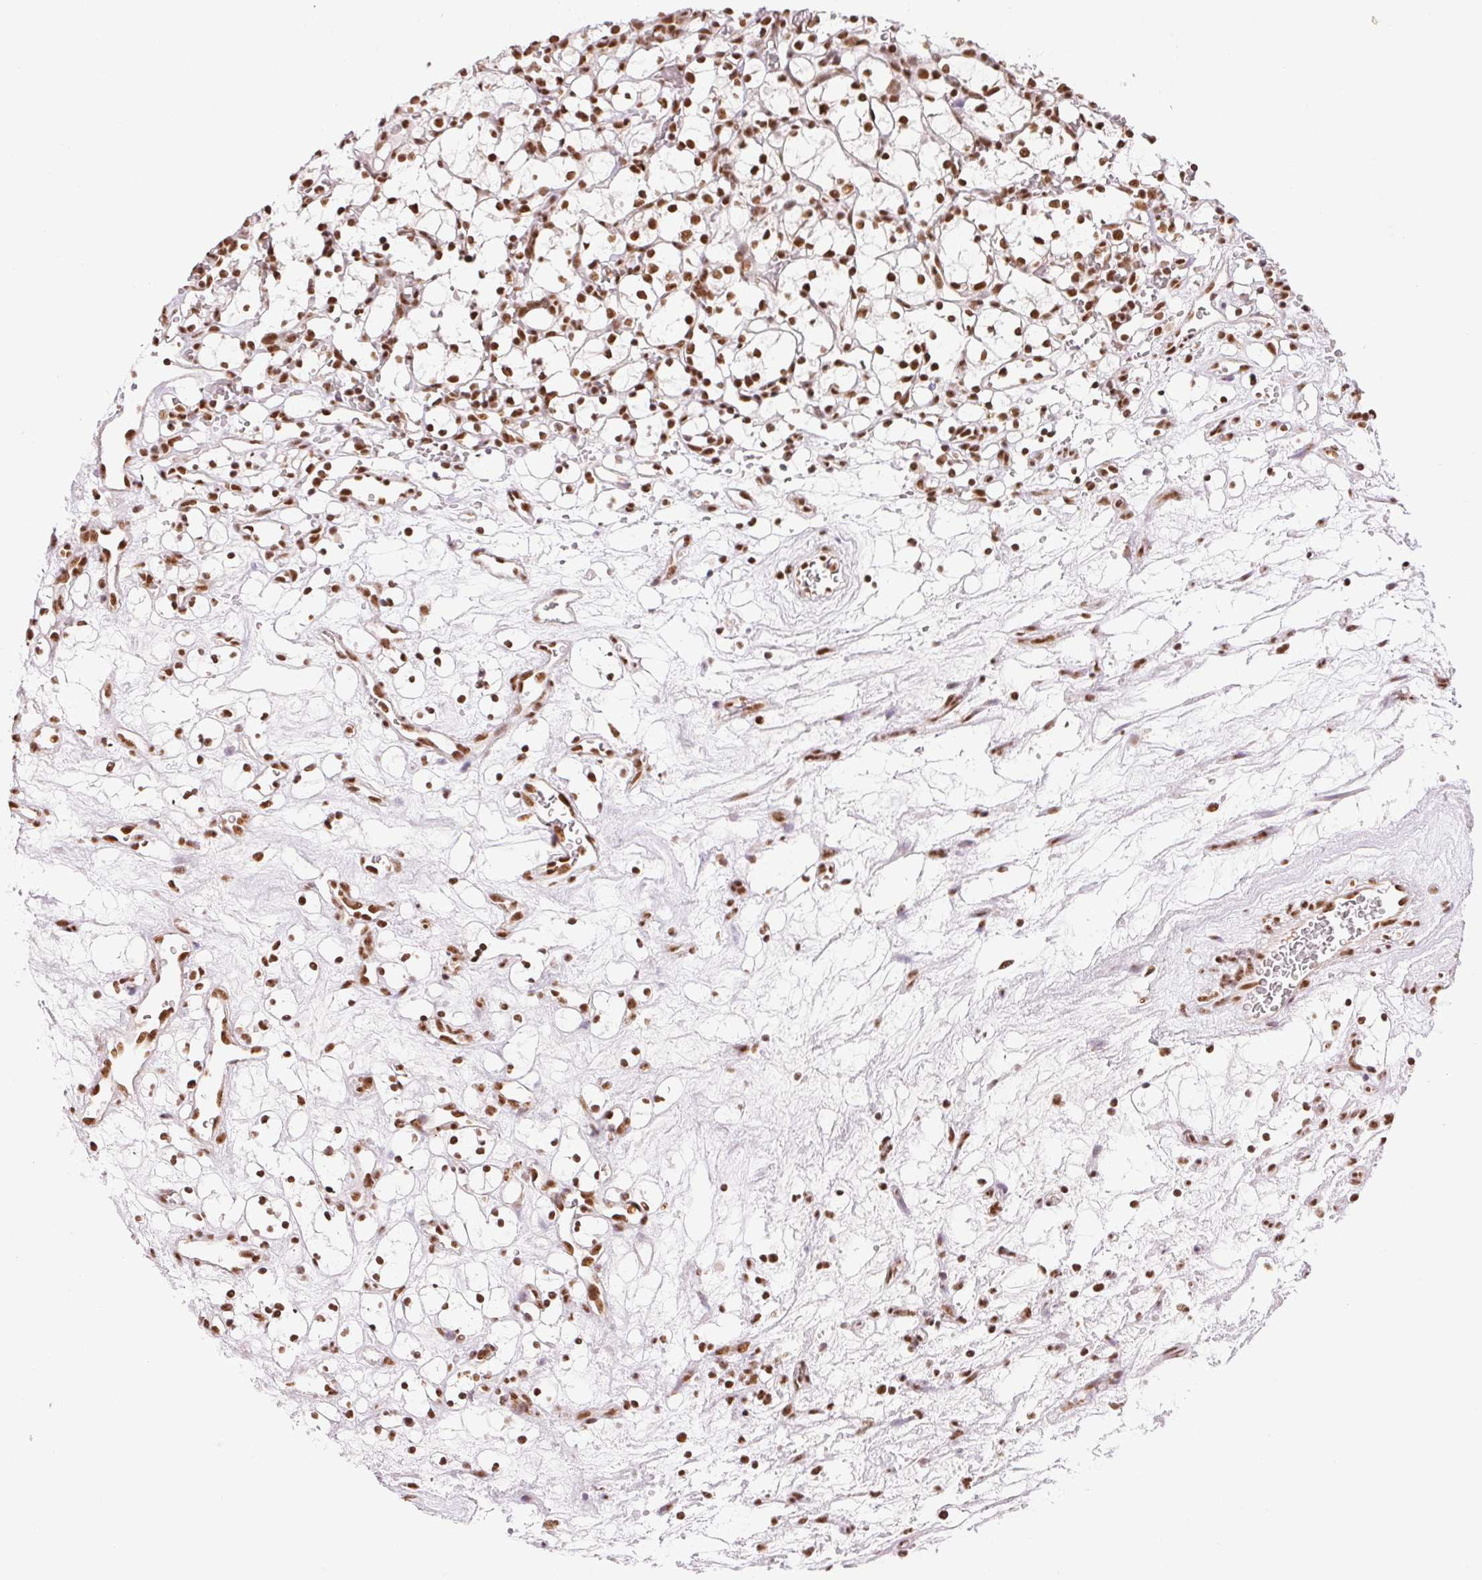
{"staining": {"intensity": "moderate", "quantity": ">75%", "location": "nuclear"}, "tissue": "renal cancer", "cell_type": "Tumor cells", "image_type": "cancer", "snomed": [{"axis": "morphology", "description": "Adenocarcinoma, NOS"}, {"axis": "topography", "description": "Kidney"}], "caption": "This is a histology image of immunohistochemistry staining of renal cancer (adenocarcinoma), which shows moderate staining in the nuclear of tumor cells.", "gene": "IK", "patient": {"sex": "female", "age": 69}}